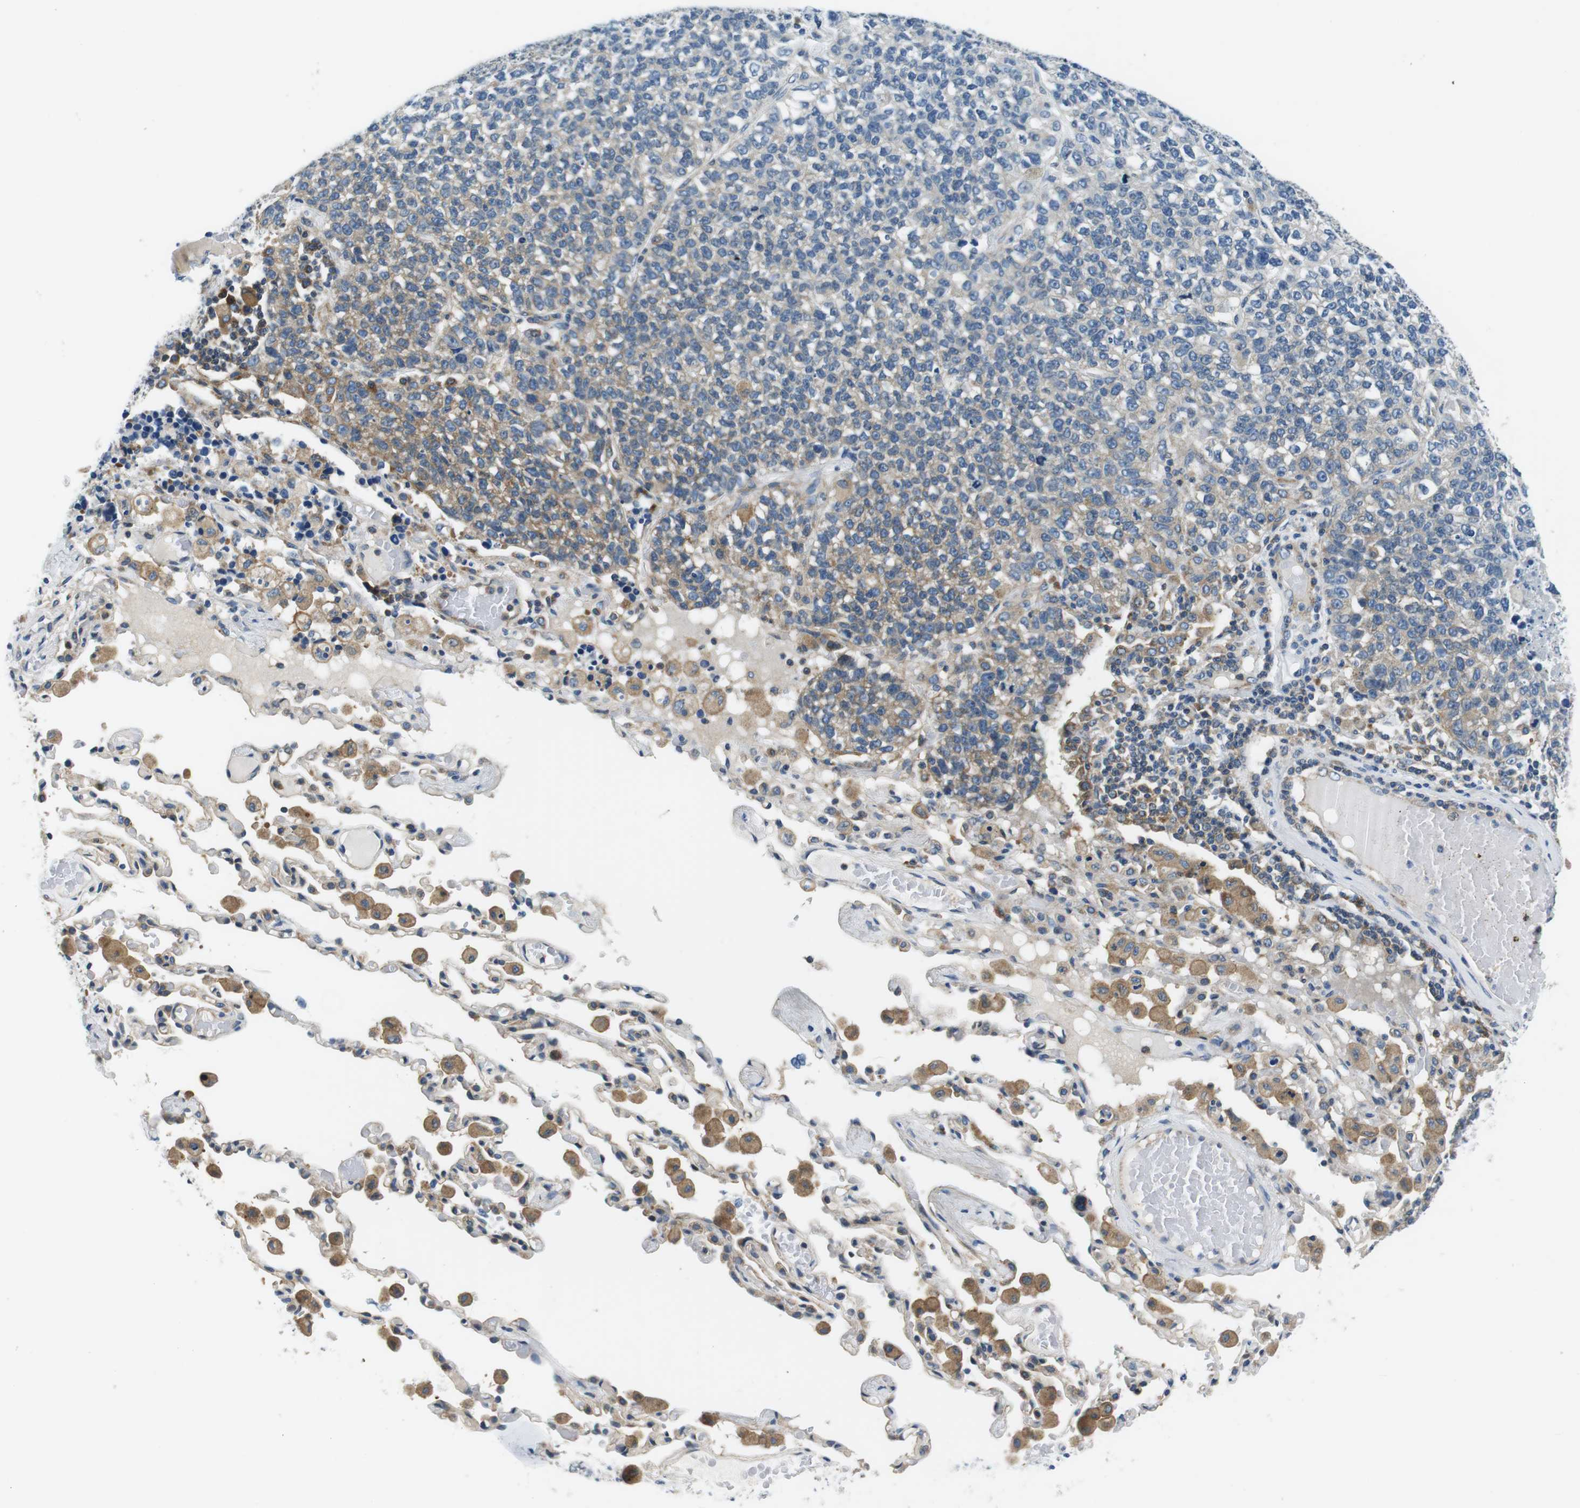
{"staining": {"intensity": "moderate", "quantity": "<25%", "location": "cytoplasmic/membranous"}, "tissue": "lung cancer", "cell_type": "Tumor cells", "image_type": "cancer", "snomed": [{"axis": "morphology", "description": "Adenocarcinoma, NOS"}, {"axis": "topography", "description": "Lung"}], "caption": "Brown immunohistochemical staining in human adenocarcinoma (lung) reveals moderate cytoplasmic/membranous staining in about <25% of tumor cells.", "gene": "EIF2B5", "patient": {"sex": "male", "age": 49}}